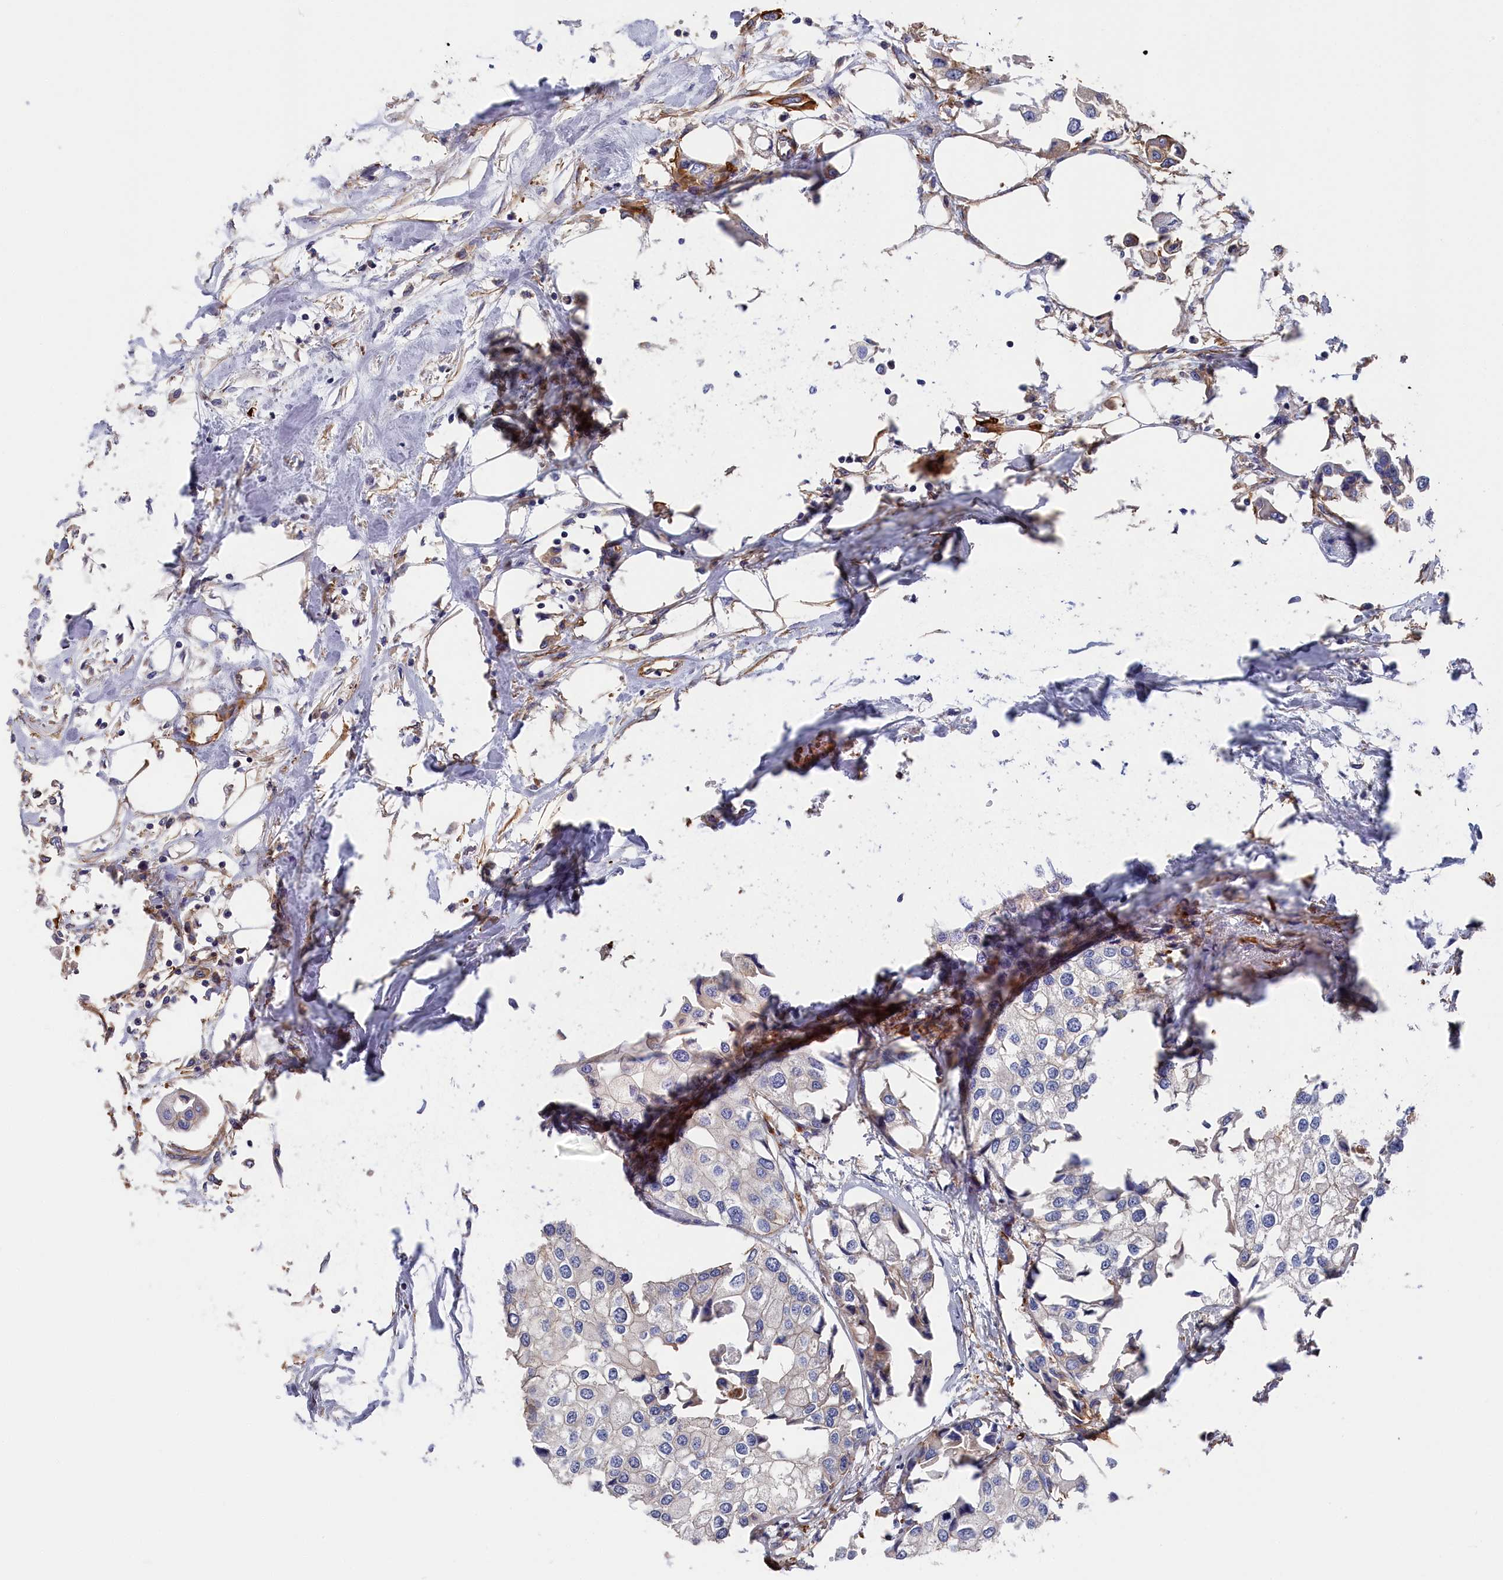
{"staining": {"intensity": "negative", "quantity": "none", "location": "none"}, "tissue": "urothelial cancer", "cell_type": "Tumor cells", "image_type": "cancer", "snomed": [{"axis": "morphology", "description": "Urothelial carcinoma, High grade"}, {"axis": "topography", "description": "Urinary bladder"}], "caption": "Urothelial cancer was stained to show a protein in brown. There is no significant expression in tumor cells.", "gene": "LDHD", "patient": {"sex": "male", "age": 64}}